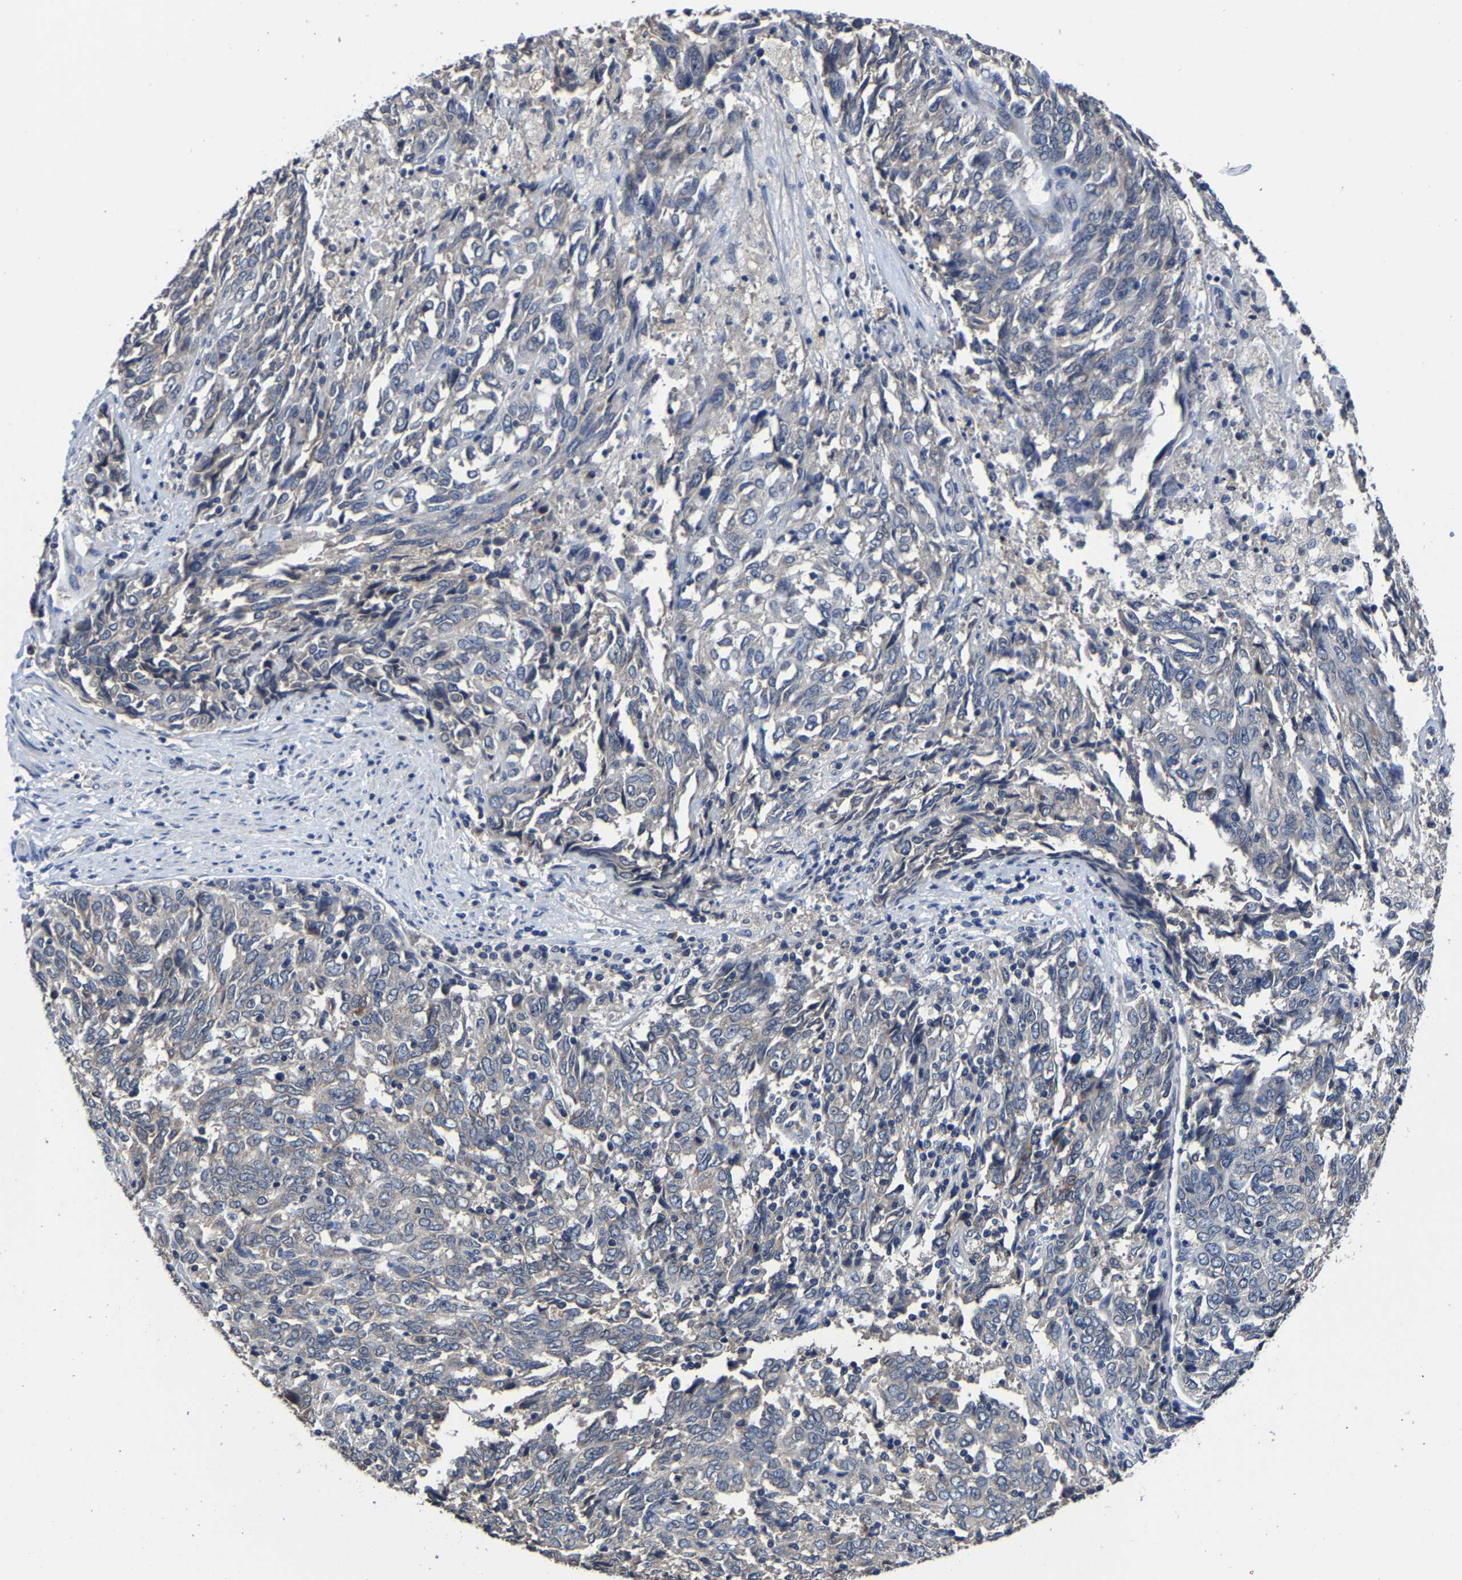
{"staining": {"intensity": "weak", "quantity": "<25%", "location": "cytoplasmic/membranous"}, "tissue": "endometrial cancer", "cell_type": "Tumor cells", "image_type": "cancer", "snomed": [{"axis": "morphology", "description": "Adenocarcinoma, NOS"}, {"axis": "topography", "description": "Endometrium"}], "caption": "DAB immunohistochemical staining of human endometrial cancer (adenocarcinoma) displays no significant staining in tumor cells. The staining was performed using DAB (3,3'-diaminobenzidine) to visualize the protein expression in brown, while the nuclei were stained in blue with hematoxylin (Magnification: 20x).", "gene": "EBAG9", "patient": {"sex": "female", "age": 80}}